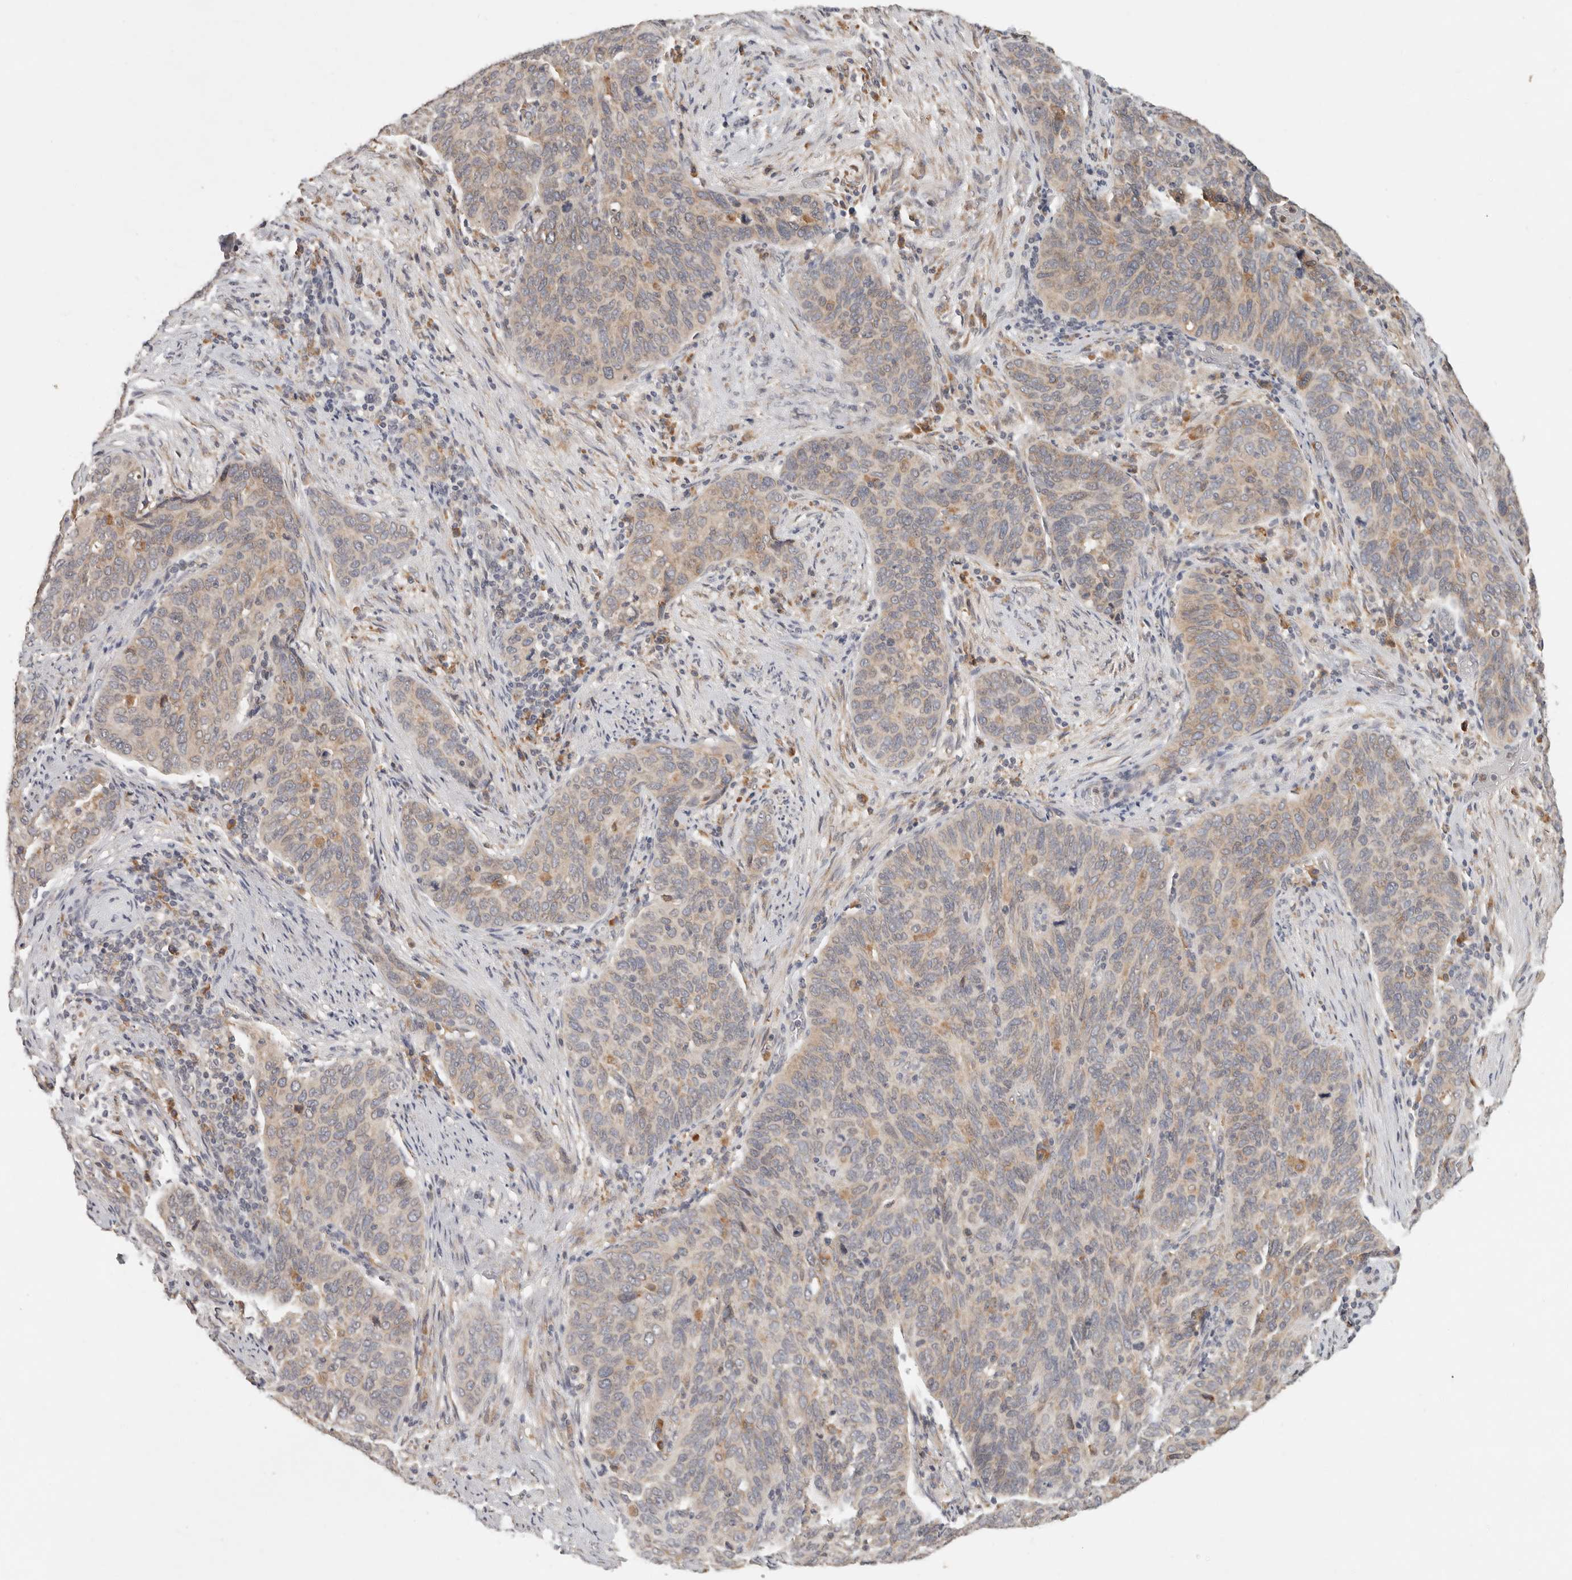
{"staining": {"intensity": "weak", "quantity": "25%-75%", "location": "cytoplasmic/membranous"}, "tissue": "cervical cancer", "cell_type": "Tumor cells", "image_type": "cancer", "snomed": [{"axis": "morphology", "description": "Squamous cell carcinoma, NOS"}, {"axis": "topography", "description": "Cervix"}], "caption": "A high-resolution photomicrograph shows immunohistochemistry (IHC) staining of cervical cancer, which exhibits weak cytoplasmic/membranous staining in approximately 25%-75% of tumor cells.", "gene": "ARHGEF10L", "patient": {"sex": "female", "age": 60}}